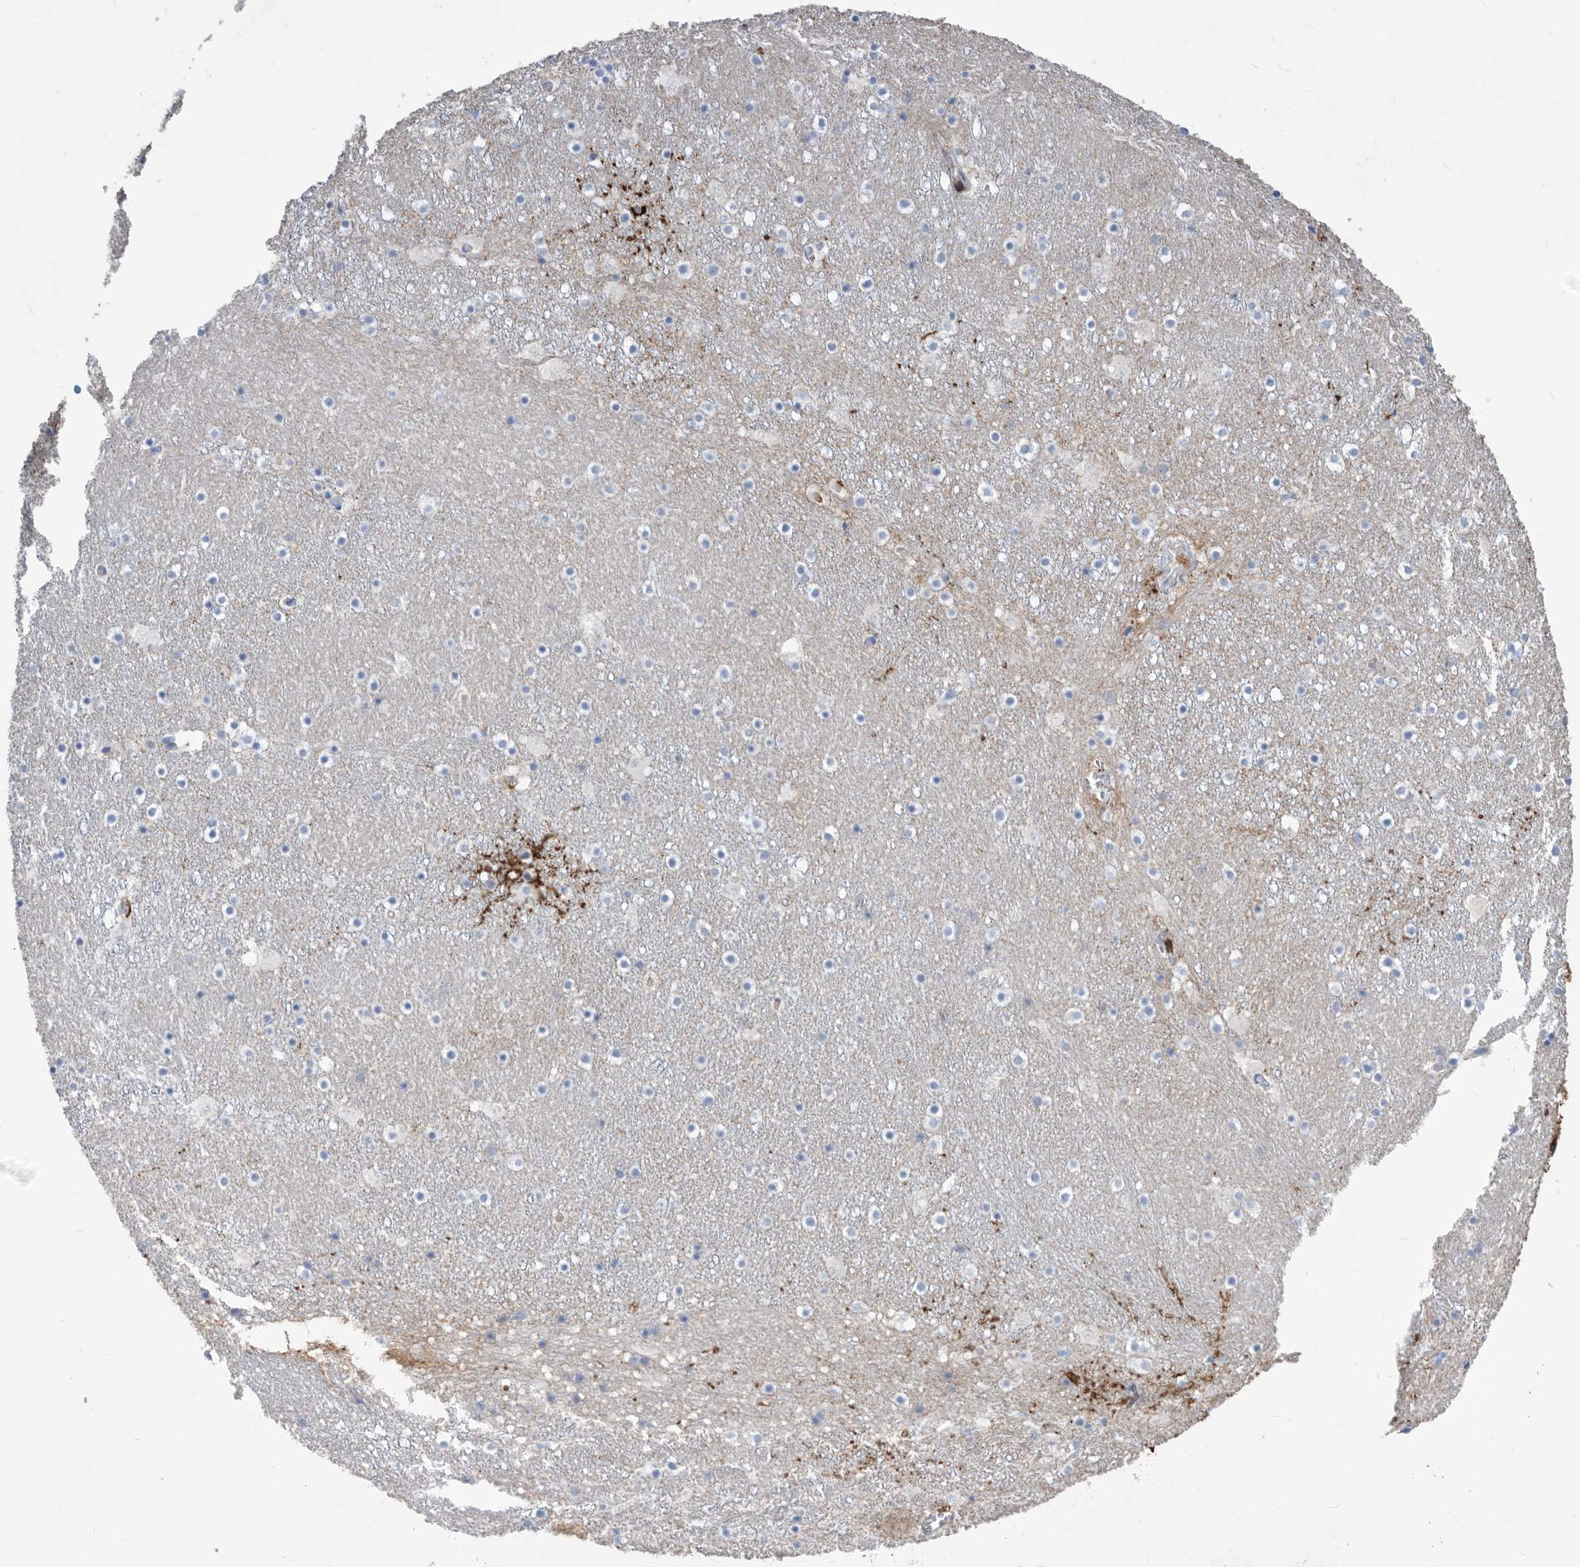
{"staining": {"intensity": "strong", "quantity": "<25%", "location": "cytoplasmic/membranous"}, "tissue": "caudate", "cell_type": "Glial cells", "image_type": "normal", "snomed": [{"axis": "morphology", "description": "Normal tissue, NOS"}, {"axis": "topography", "description": "Lateral ventricle wall"}], "caption": "Glial cells show strong cytoplasmic/membranous expression in approximately <25% of cells in normal caudate.", "gene": "MS4A4A", "patient": {"sex": "male", "age": 45}}